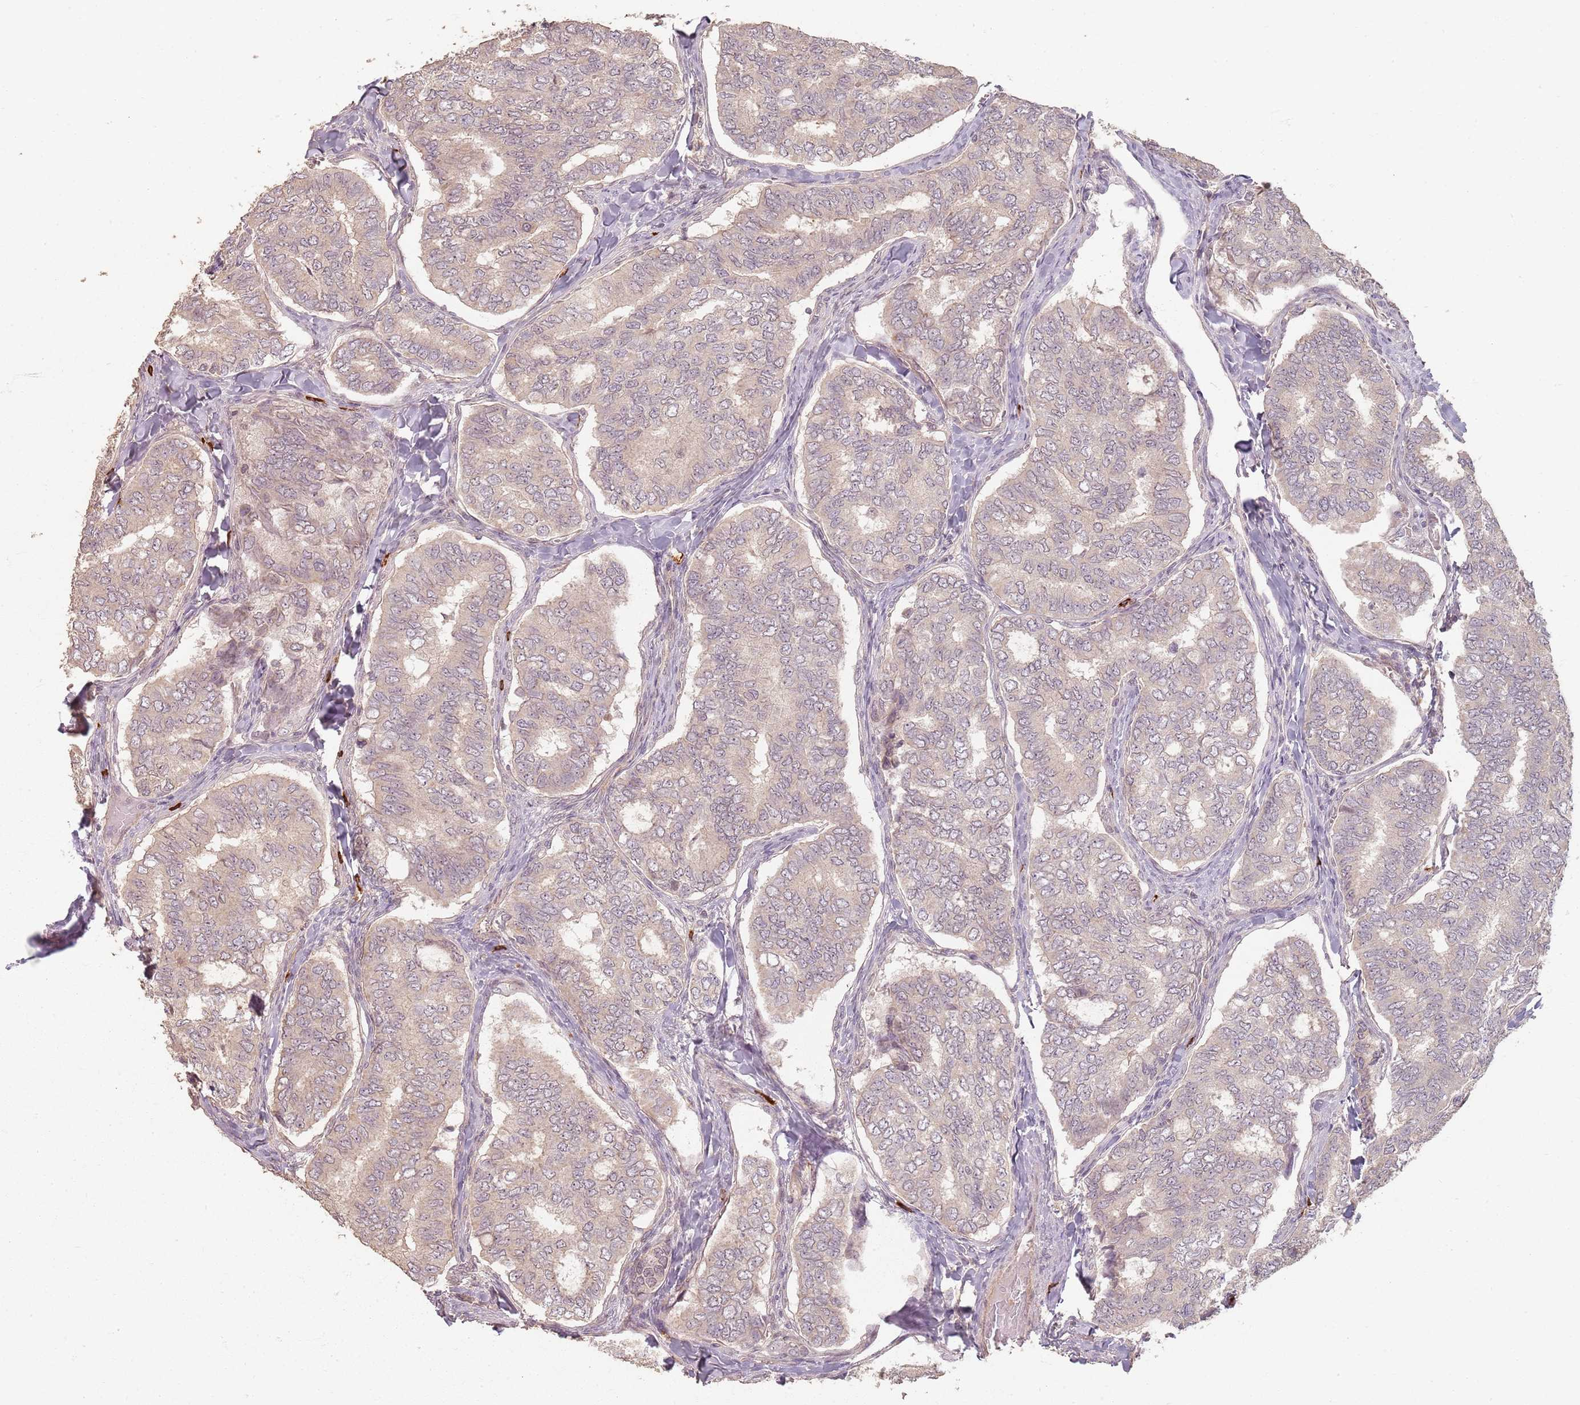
{"staining": {"intensity": "weak", "quantity": "<25%", "location": "cytoplasmic/membranous"}, "tissue": "thyroid cancer", "cell_type": "Tumor cells", "image_type": "cancer", "snomed": [{"axis": "morphology", "description": "Papillary adenocarcinoma, NOS"}, {"axis": "topography", "description": "Thyroid gland"}], "caption": "Tumor cells show no significant protein expression in thyroid cancer (papillary adenocarcinoma). The staining is performed using DAB brown chromogen with nuclei counter-stained in using hematoxylin.", "gene": "CCDC168", "patient": {"sex": "female", "age": 35}}